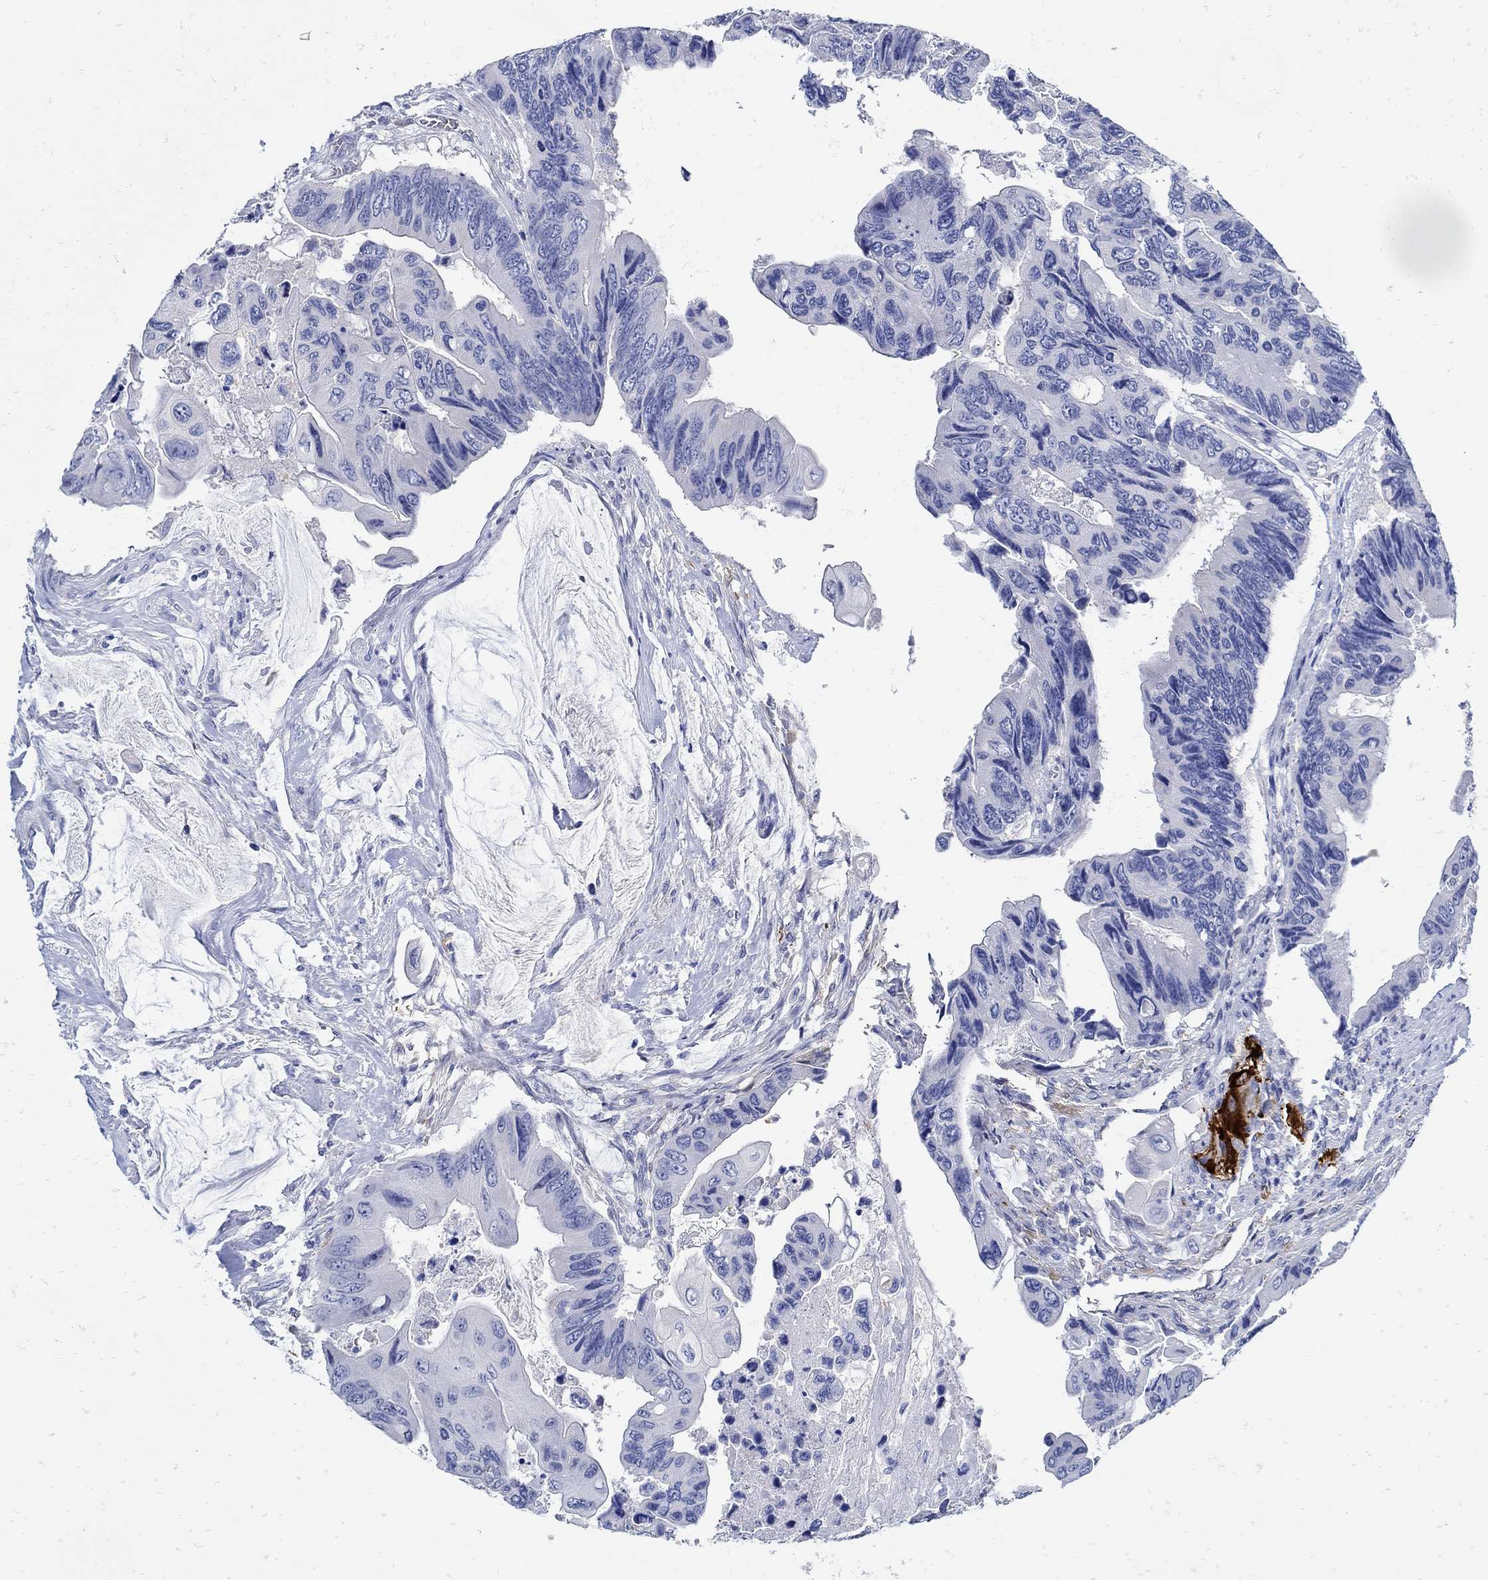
{"staining": {"intensity": "negative", "quantity": "none", "location": "none"}, "tissue": "colorectal cancer", "cell_type": "Tumor cells", "image_type": "cancer", "snomed": [{"axis": "morphology", "description": "Adenocarcinoma, NOS"}, {"axis": "topography", "description": "Rectum"}], "caption": "IHC image of colorectal cancer (adenocarcinoma) stained for a protein (brown), which exhibits no expression in tumor cells.", "gene": "NOS1", "patient": {"sex": "male", "age": 63}}